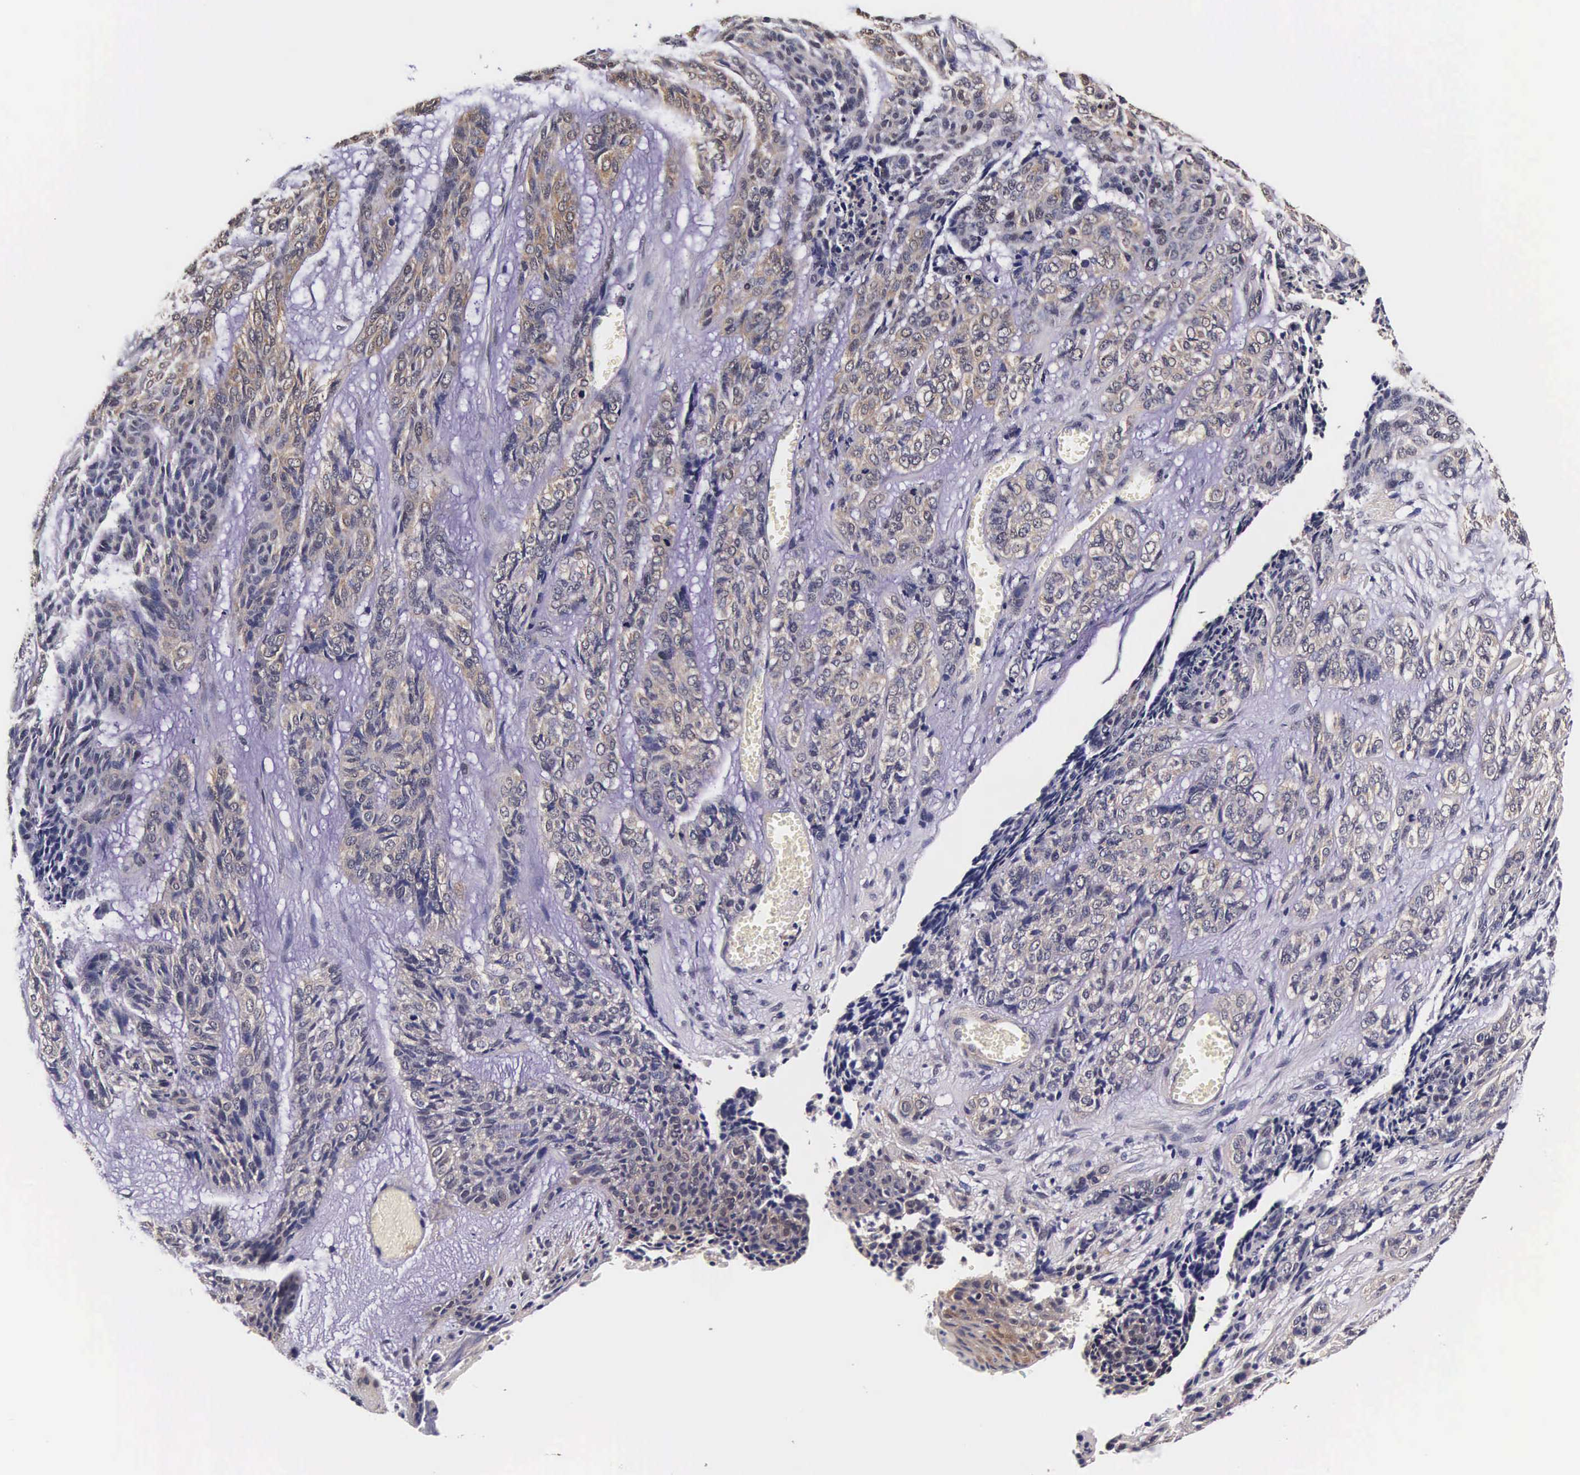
{"staining": {"intensity": "weak", "quantity": "25%-75%", "location": "cytoplasmic/membranous,nuclear"}, "tissue": "skin cancer", "cell_type": "Tumor cells", "image_type": "cancer", "snomed": [{"axis": "morphology", "description": "Normal tissue, NOS"}, {"axis": "morphology", "description": "Basal cell carcinoma"}, {"axis": "topography", "description": "Skin"}], "caption": "About 25%-75% of tumor cells in human skin cancer display weak cytoplasmic/membranous and nuclear protein positivity as visualized by brown immunohistochemical staining.", "gene": "TECPR2", "patient": {"sex": "female", "age": 65}}